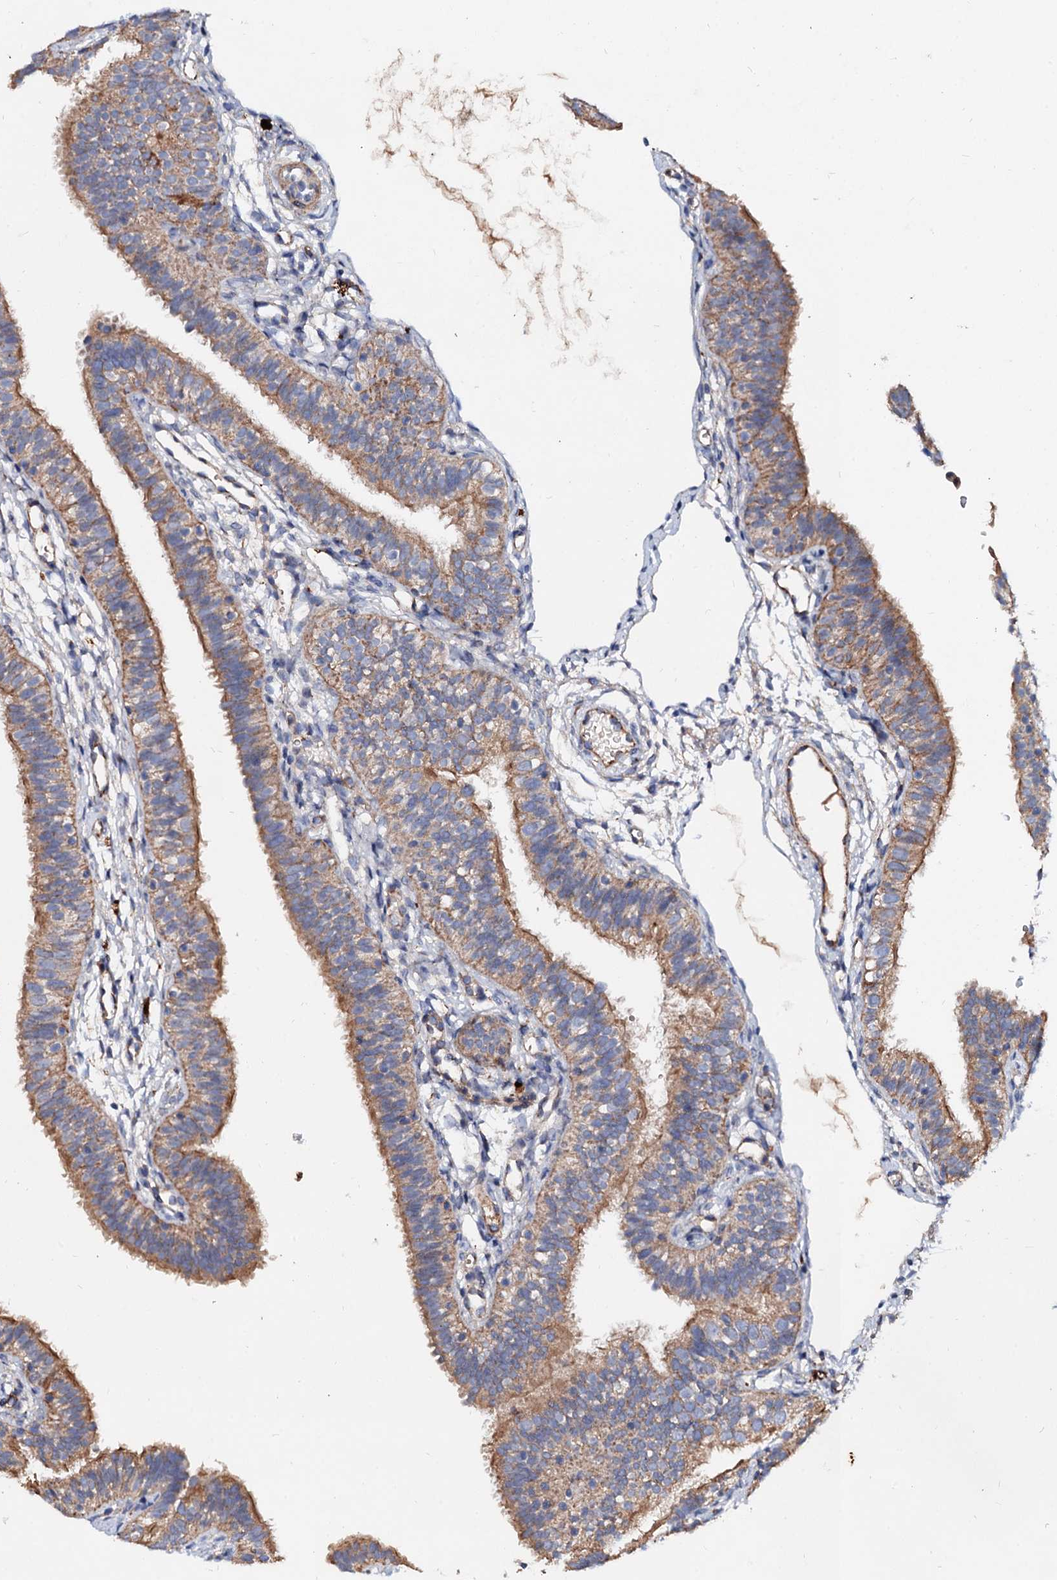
{"staining": {"intensity": "moderate", "quantity": ">75%", "location": "cytoplasmic/membranous"}, "tissue": "fallopian tube", "cell_type": "Glandular cells", "image_type": "normal", "snomed": [{"axis": "morphology", "description": "Normal tissue, NOS"}, {"axis": "topography", "description": "Fallopian tube"}], "caption": "This micrograph reveals unremarkable fallopian tube stained with IHC to label a protein in brown. The cytoplasmic/membranous of glandular cells show moderate positivity for the protein. Nuclei are counter-stained blue.", "gene": "FIBIN", "patient": {"sex": "female", "age": 35}}